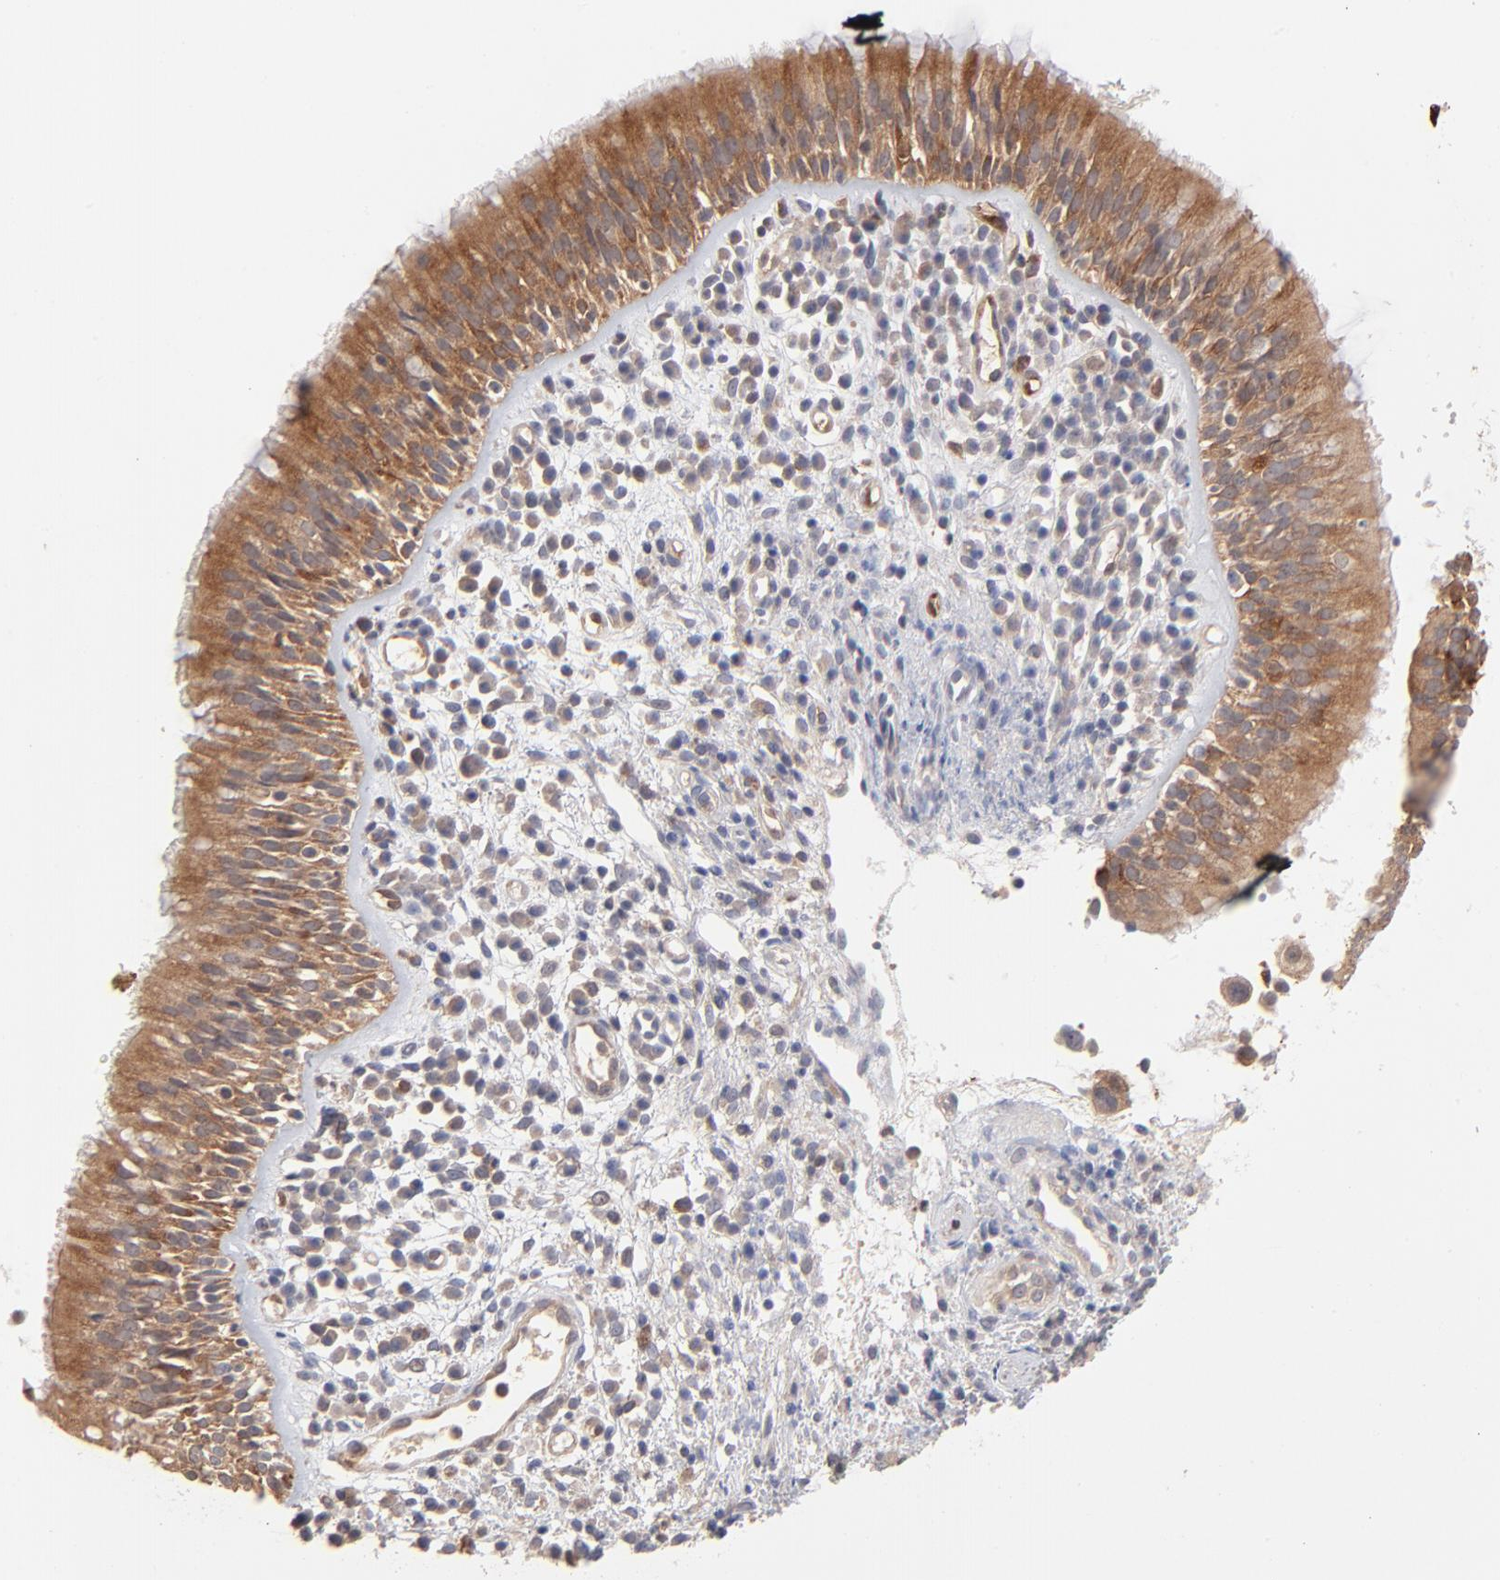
{"staining": {"intensity": "moderate", "quantity": ">75%", "location": "cytoplasmic/membranous"}, "tissue": "nasopharynx", "cell_type": "Respiratory epithelial cells", "image_type": "normal", "snomed": [{"axis": "morphology", "description": "Normal tissue, NOS"}, {"axis": "morphology", "description": "Inflammation, NOS"}, {"axis": "morphology", "description": "Malignant melanoma, Metastatic site"}, {"axis": "topography", "description": "Nasopharynx"}], "caption": "A high-resolution image shows immunohistochemistry (IHC) staining of normal nasopharynx, which reveals moderate cytoplasmic/membranous positivity in approximately >75% of respiratory epithelial cells.", "gene": "IVNS1ABP", "patient": {"sex": "female", "age": 55}}